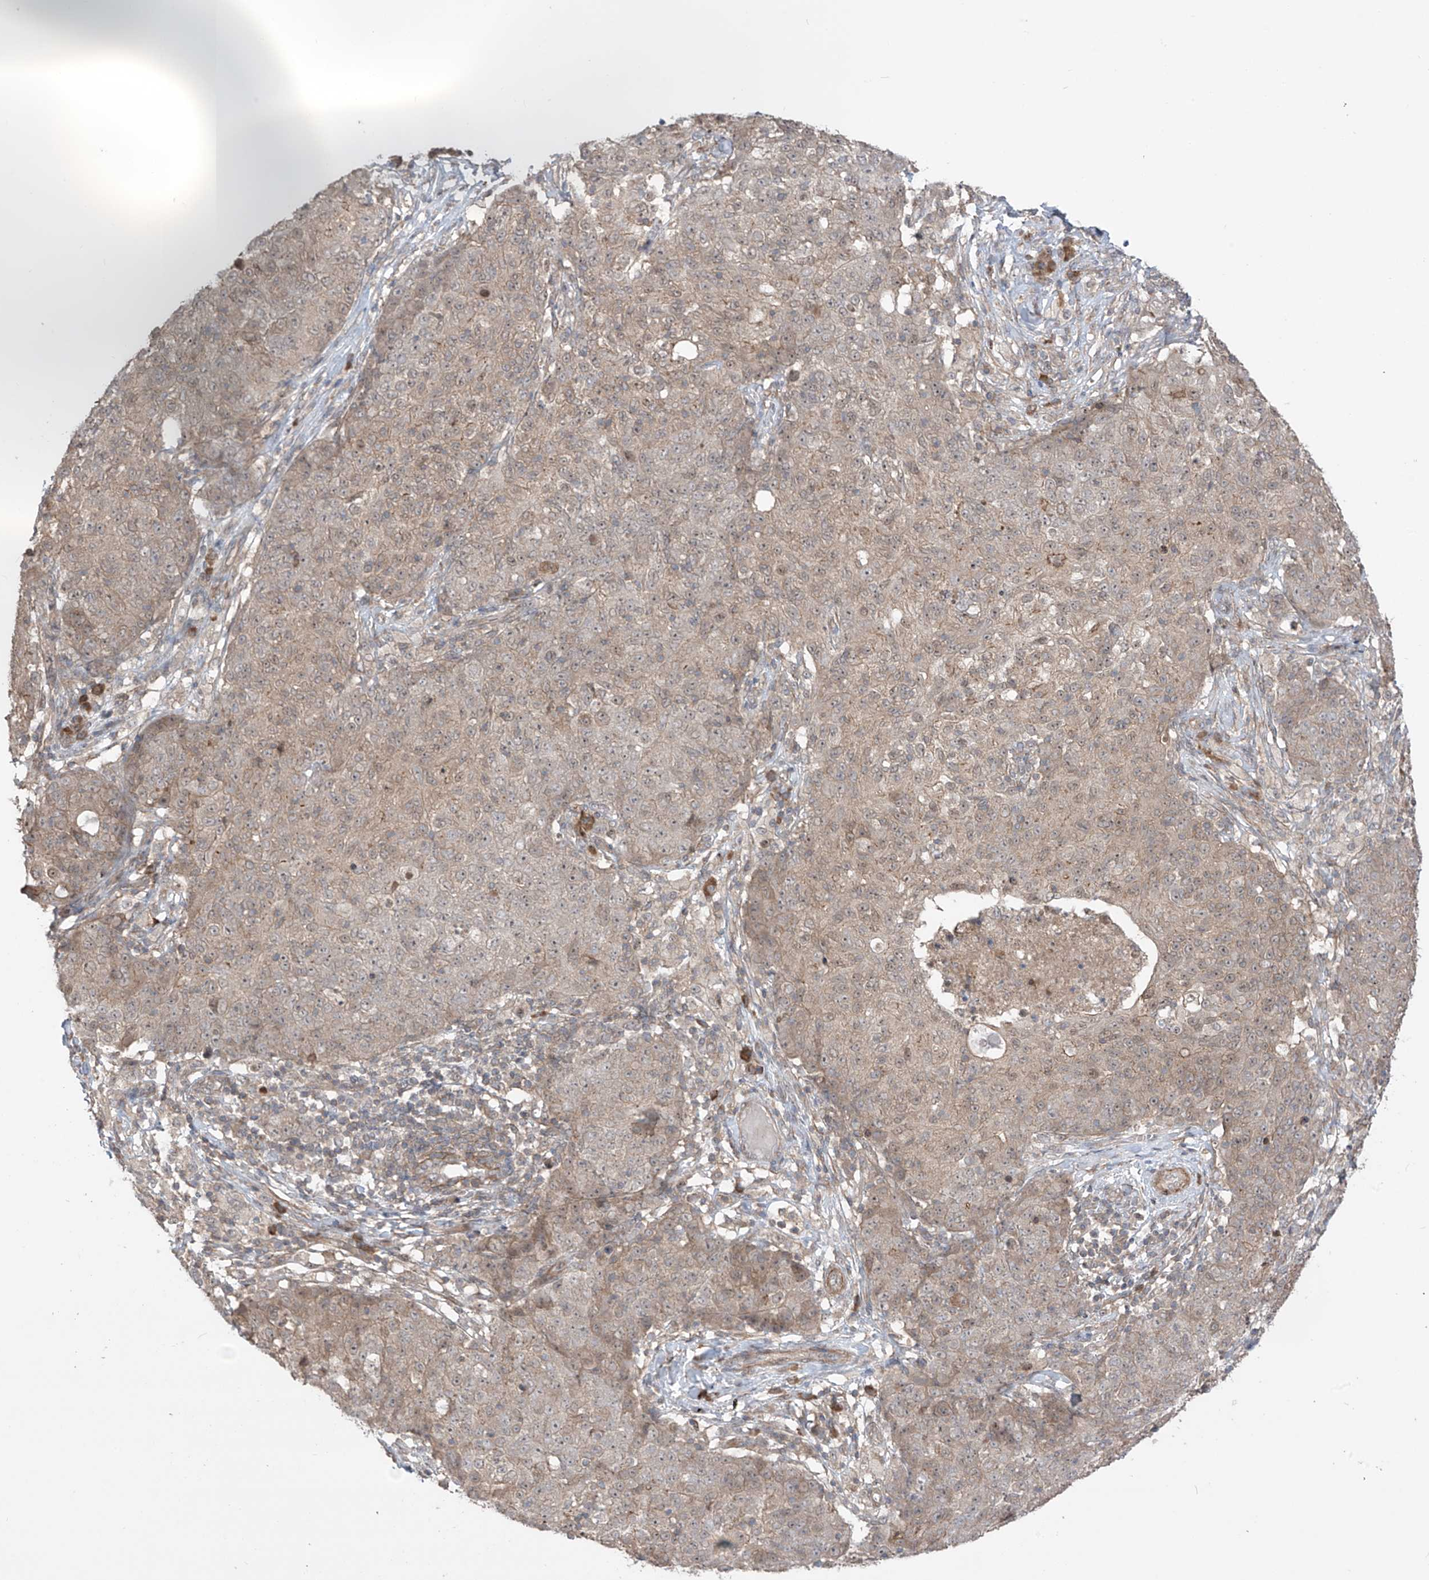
{"staining": {"intensity": "weak", "quantity": ">75%", "location": "cytoplasmic/membranous"}, "tissue": "ovarian cancer", "cell_type": "Tumor cells", "image_type": "cancer", "snomed": [{"axis": "morphology", "description": "Carcinoma, endometroid"}, {"axis": "topography", "description": "Ovary"}], "caption": "IHC of human ovarian cancer (endometroid carcinoma) demonstrates low levels of weak cytoplasmic/membranous positivity in approximately >75% of tumor cells. The staining was performed using DAB (3,3'-diaminobenzidine) to visualize the protein expression in brown, while the nuclei were stained in blue with hematoxylin (Magnification: 20x).", "gene": "LRRC74A", "patient": {"sex": "female", "age": 42}}